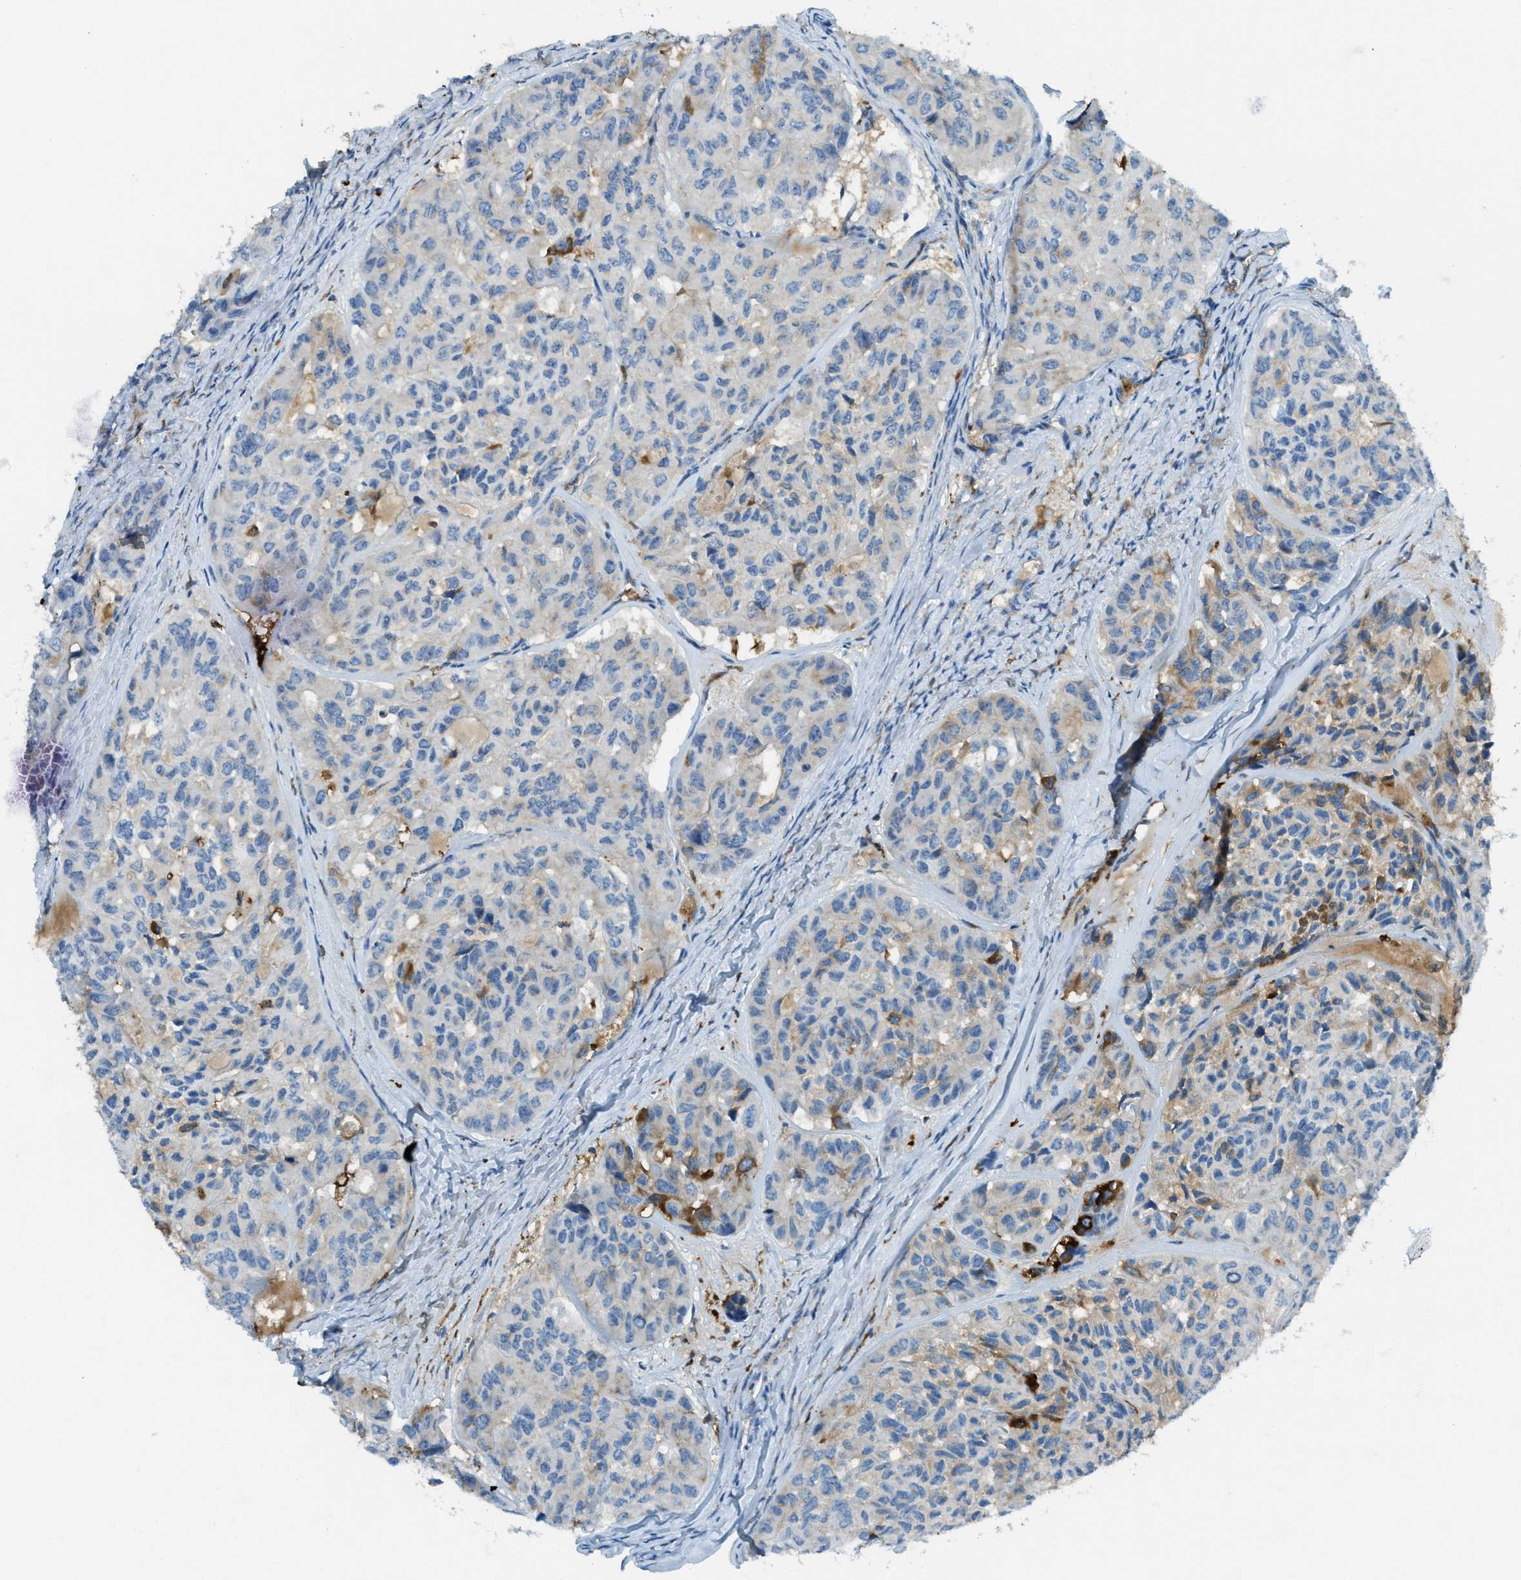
{"staining": {"intensity": "moderate", "quantity": "<25%", "location": "cytoplasmic/membranous"}, "tissue": "head and neck cancer", "cell_type": "Tumor cells", "image_type": "cancer", "snomed": [{"axis": "morphology", "description": "Adenocarcinoma, NOS"}, {"axis": "topography", "description": "Salivary gland, NOS"}, {"axis": "topography", "description": "Head-Neck"}], "caption": "Protein expression analysis of head and neck cancer reveals moderate cytoplasmic/membranous expression in about <25% of tumor cells.", "gene": "TRIM59", "patient": {"sex": "female", "age": 76}}